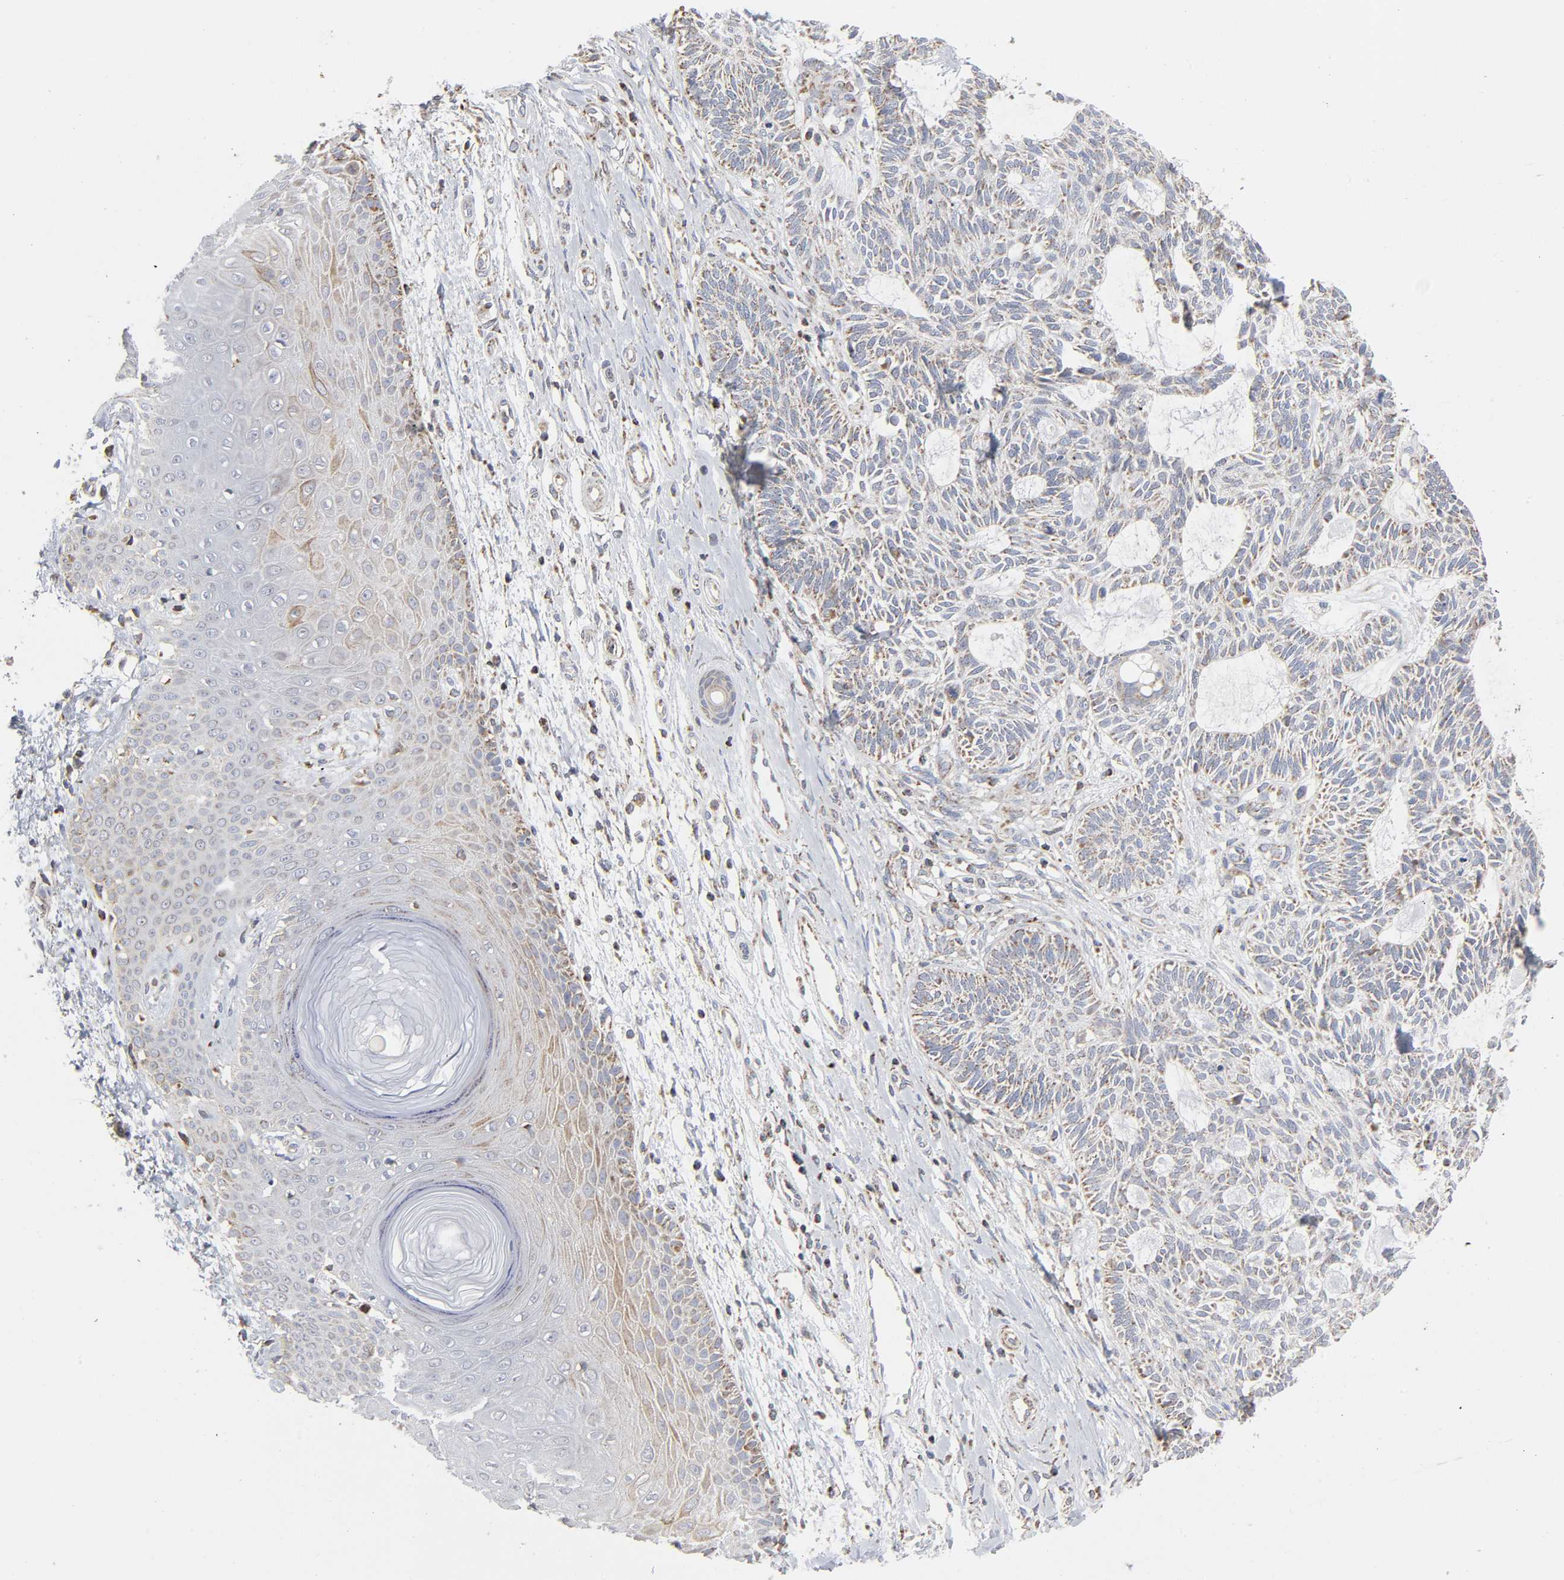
{"staining": {"intensity": "moderate", "quantity": ">75%", "location": "cytoplasmic/membranous"}, "tissue": "skin cancer", "cell_type": "Tumor cells", "image_type": "cancer", "snomed": [{"axis": "morphology", "description": "Basal cell carcinoma"}, {"axis": "topography", "description": "Skin"}], "caption": "Protein analysis of basal cell carcinoma (skin) tissue exhibits moderate cytoplasmic/membranous staining in about >75% of tumor cells.", "gene": "SYT16", "patient": {"sex": "male", "age": 67}}